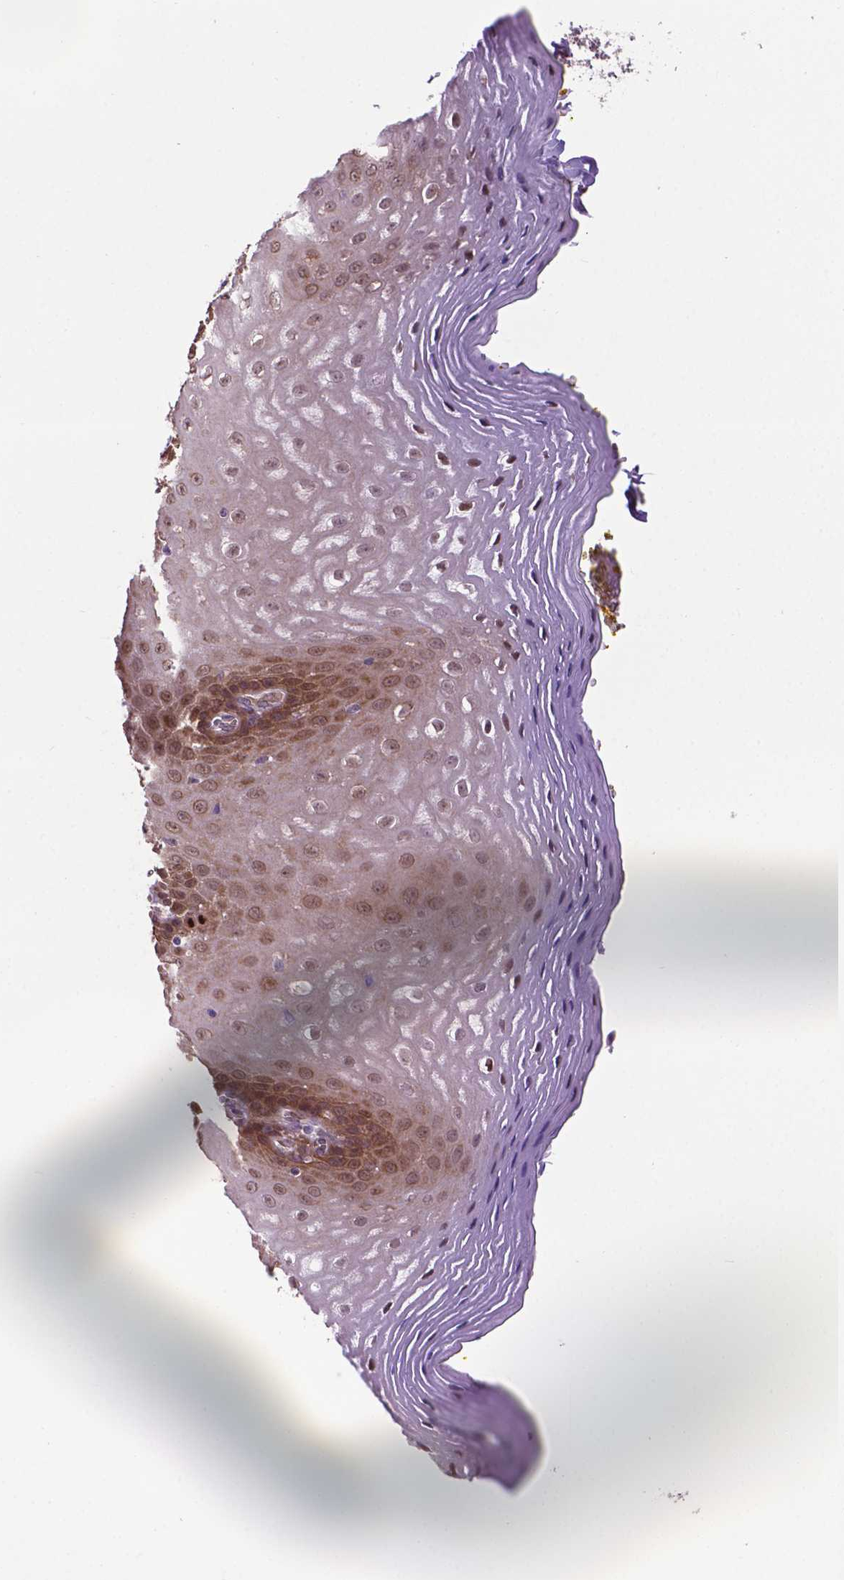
{"staining": {"intensity": "moderate", "quantity": "25%-75%", "location": "nuclear"}, "tissue": "esophagus", "cell_type": "Squamous epithelial cells", "image_type": "normal", "snomed": [{"axis": "morphology", "description": "Normal tissue, NOS"}, {"axis": "topography", "description": "Esophagus"}], "caption": "Brown immunohistochemical staining in normal esophagus shows moderate nuclear staining in approximately 25%-75% of squamous epithelial cells.", "gene": "ENSG00000289700", "patient": {"sex": "female", "age": 68}}